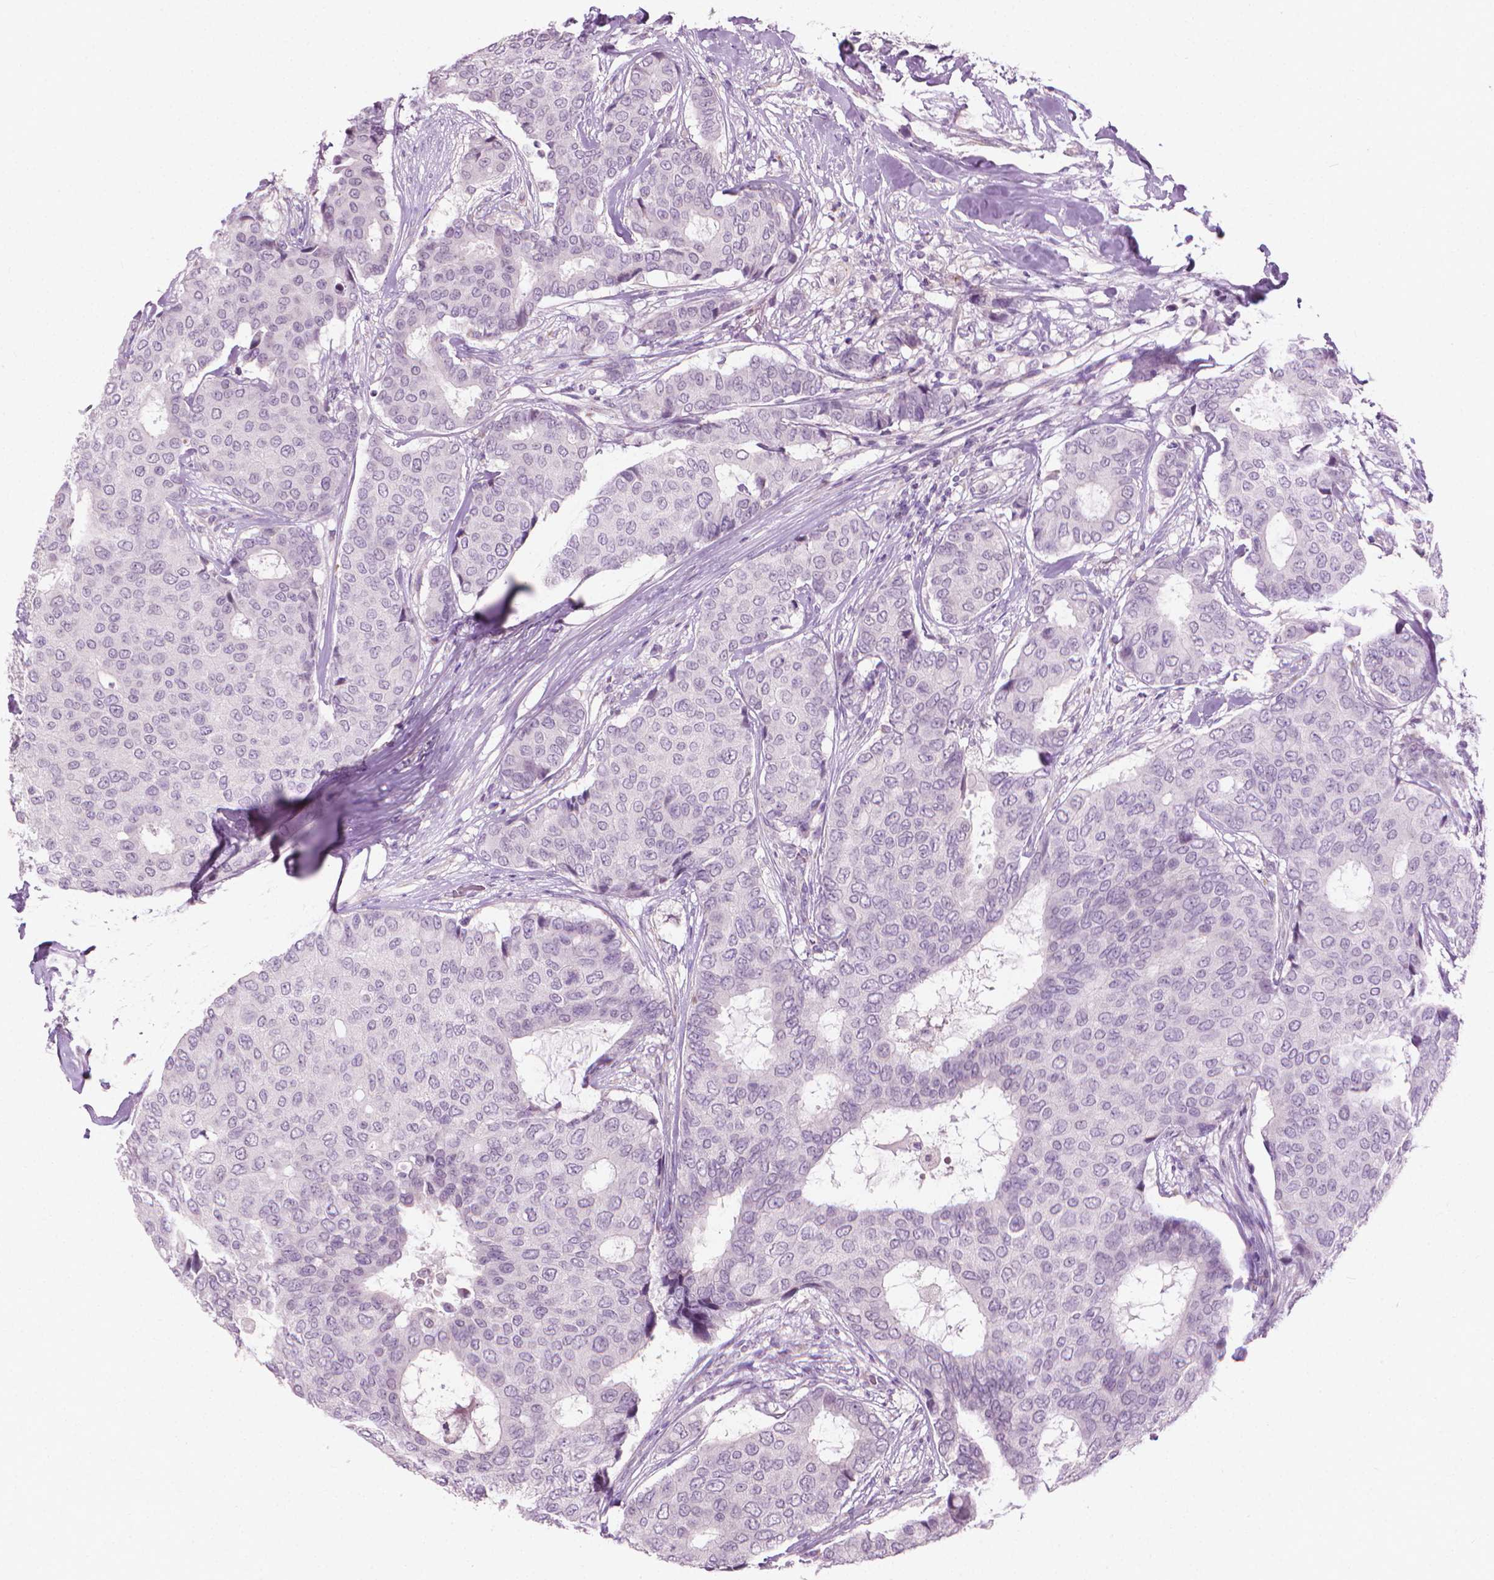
{"staining": {"intensity": "negative", "quantity": "none", "location": "none"}, "tissue": "breast cancer", "cell_type": "Tumor cells", "image_type": "cancer", "snomed": [{"axis": "morphology", "description": "Duct carcinoma"}, {"axis": "topography", "description": "Breast"}], "caption": "There is no significant positivity in tumor cells of infiltrating ductal carcinoma (breast). The staining was performed using DAB to visualize the protein expression in brown, while the nuclei were stained in blue with hematoxylin (Magnification: 20x).", "gene": "KRT73", "patient": {"sex": "female", "age": 75}}